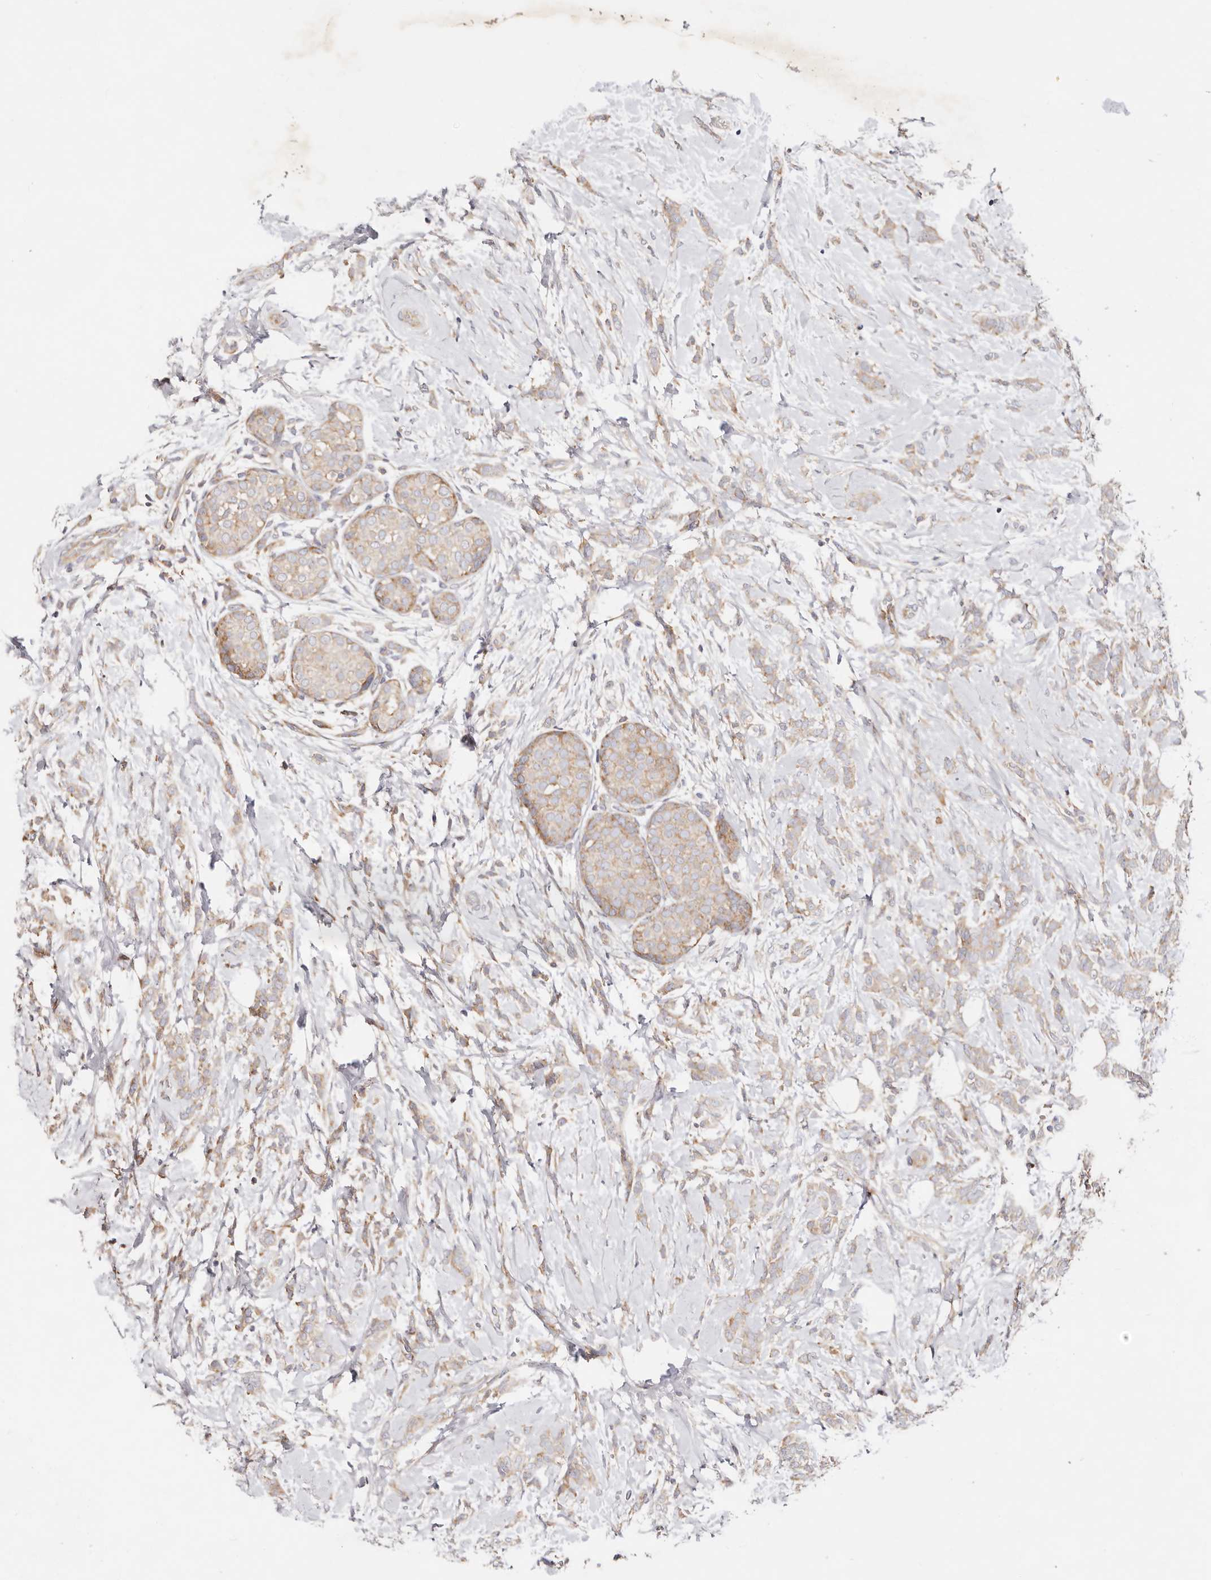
{"staining": {"intensity": "moderate", "quantity": ">75%", "location": "cytoplasmic/membranous"}, "tissue": "breast cancer", "cell_type": "Tumor cells", "image_type": "cancer", "snomed": [{"axis": "morphology", "description": "Lobular carcinoma, in situ"}, {"axis": "morphology", "description": "Lobular carcinoma"}, {"axis": "topography", "description": "Breast"}], "caption": "A medium amount of moderate cytoplasmic/membranous positivity is present in approximately >75% of tumor cells in breast cancer tissue.", "gene": "GNA13", "patient": {"sex": "female", "age": 41}}